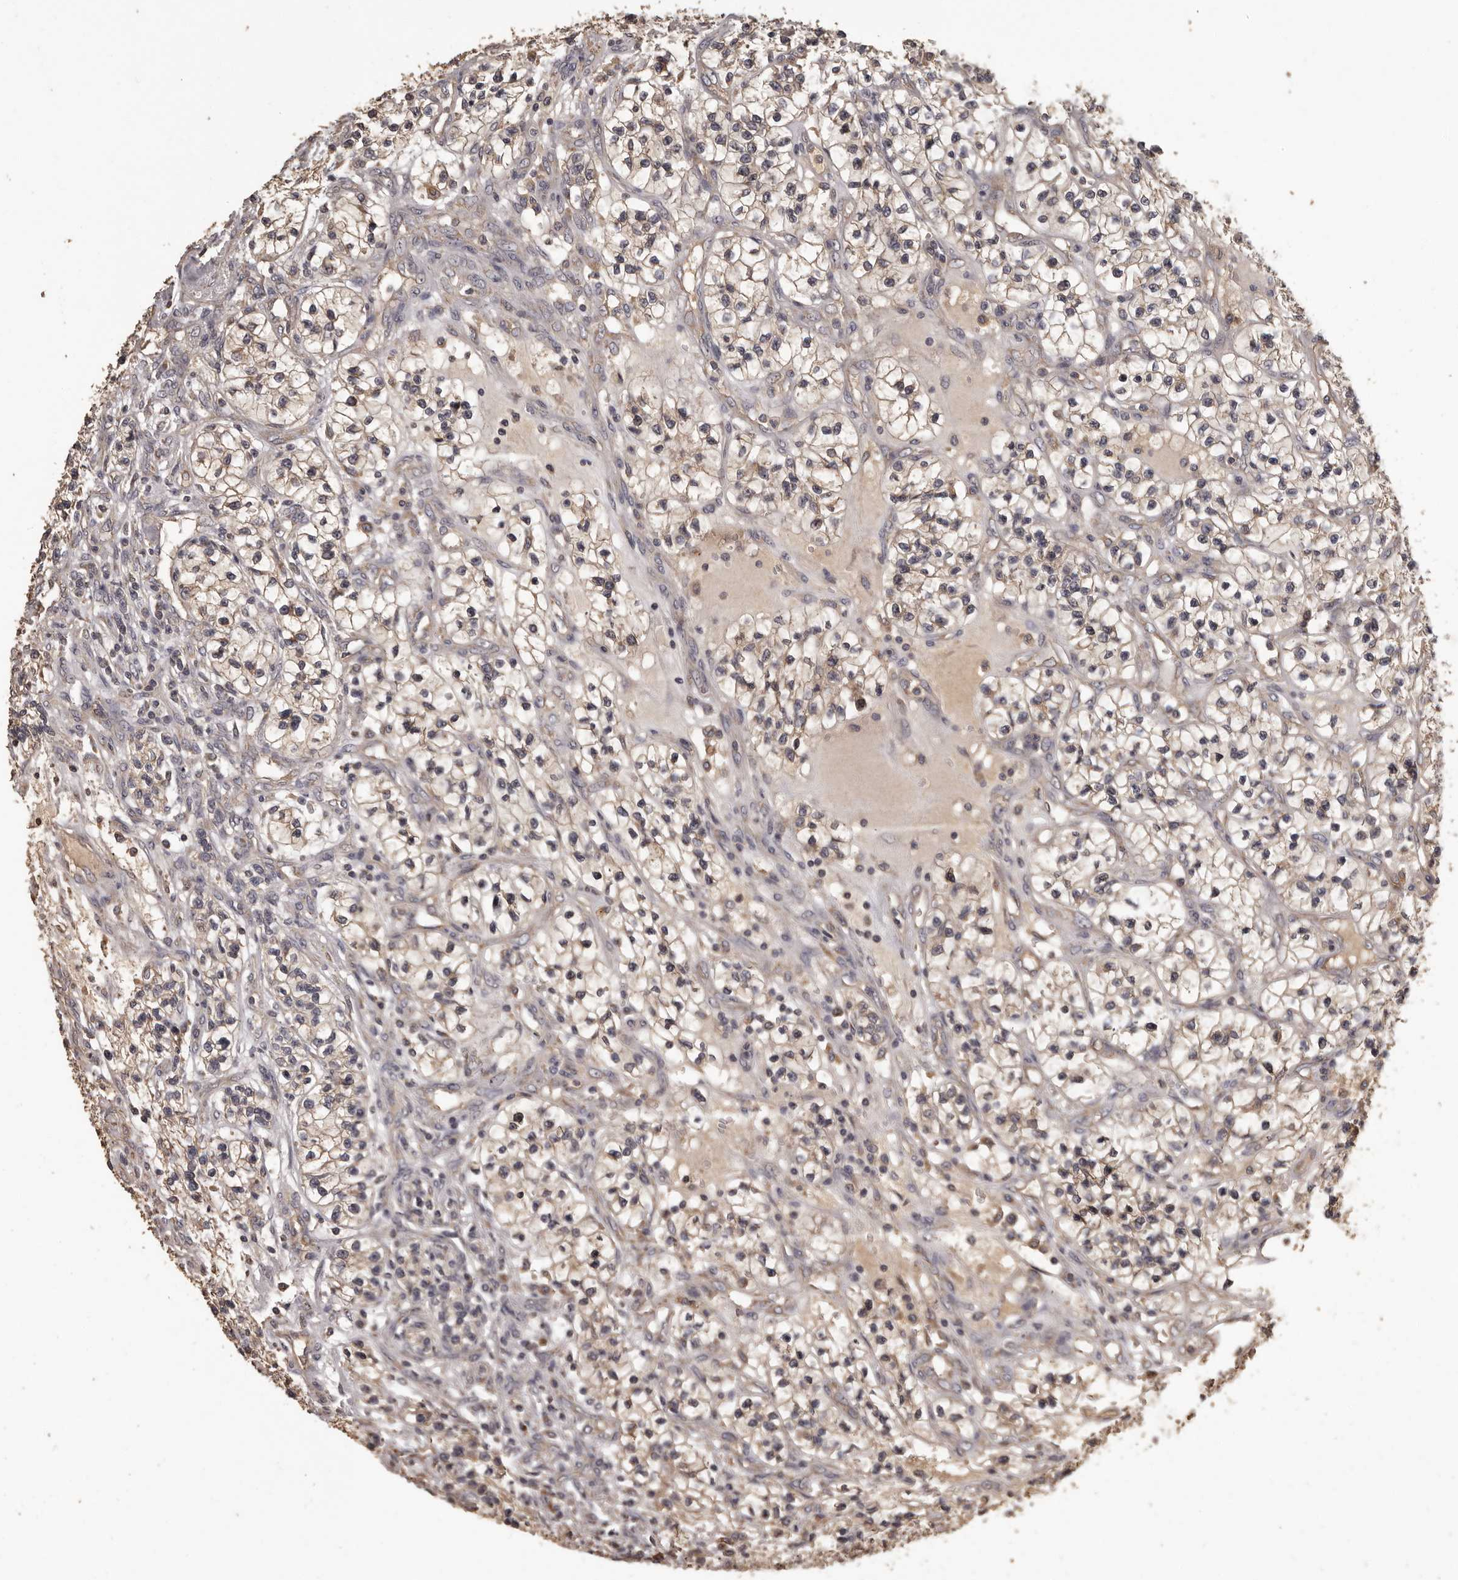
{"staining": {"intensity": "weak", "quantity": "25%-75%", "location": "cytoplasmic/membranous"}, "tissue": "renal cancer", "cell_type": "Tumor cells", "image_type": "cancer", "snomed": [{"axis": "morphology", "description": "Adenocarcinoma, NOS"}, {"axis": "topography", "description": "Kidney"}], "caption": "Weak cytoplasmic/membranous expression is identified in approximately 25%-75% of tumor cells in renal adenocarcinoma.", "gene": "MGAT5", "patient": {"sex": "female", "age": 57}}